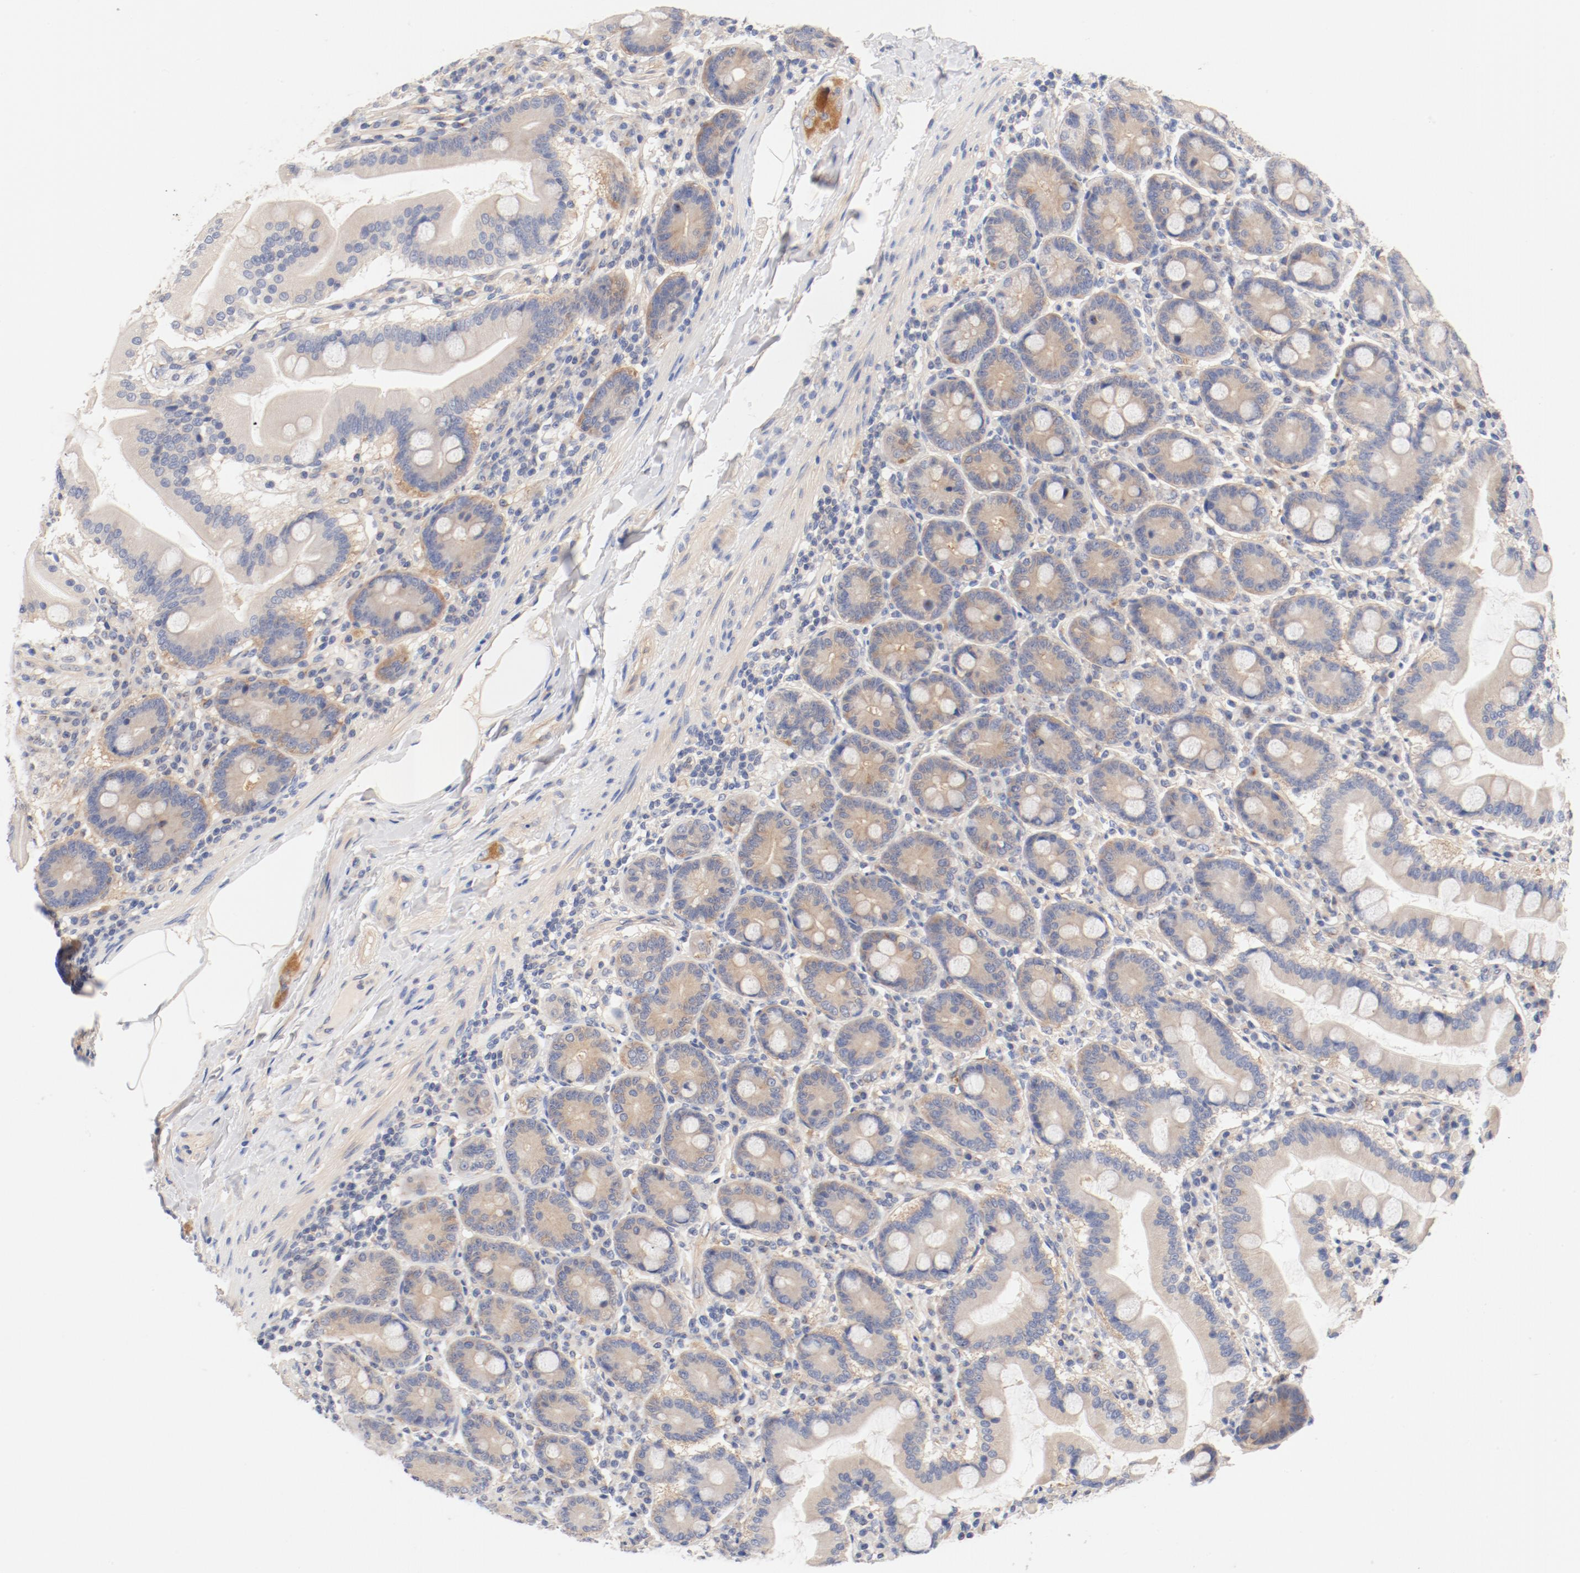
{"staining": {"intensity": "weak", "quantity": ">75%", "location": "cytoplasmic/membranous"}, "tissue": "duodenum", "cell_type": "Glandular cells", "image_type": "normal", "snomed": [{"axis": "morphology", "description": "Normal tissue, NOS"}, {"axis": "topography", "description": "Duodenum"}], "caption": "Weak cytoplasmic/membranous expression for a protein is identified in approximately >75% of glandular cells of benign duodenum using immunohistochemistry.", "gene": "DYNC1H1", "patient": {"sex": "female", "age": 64}}